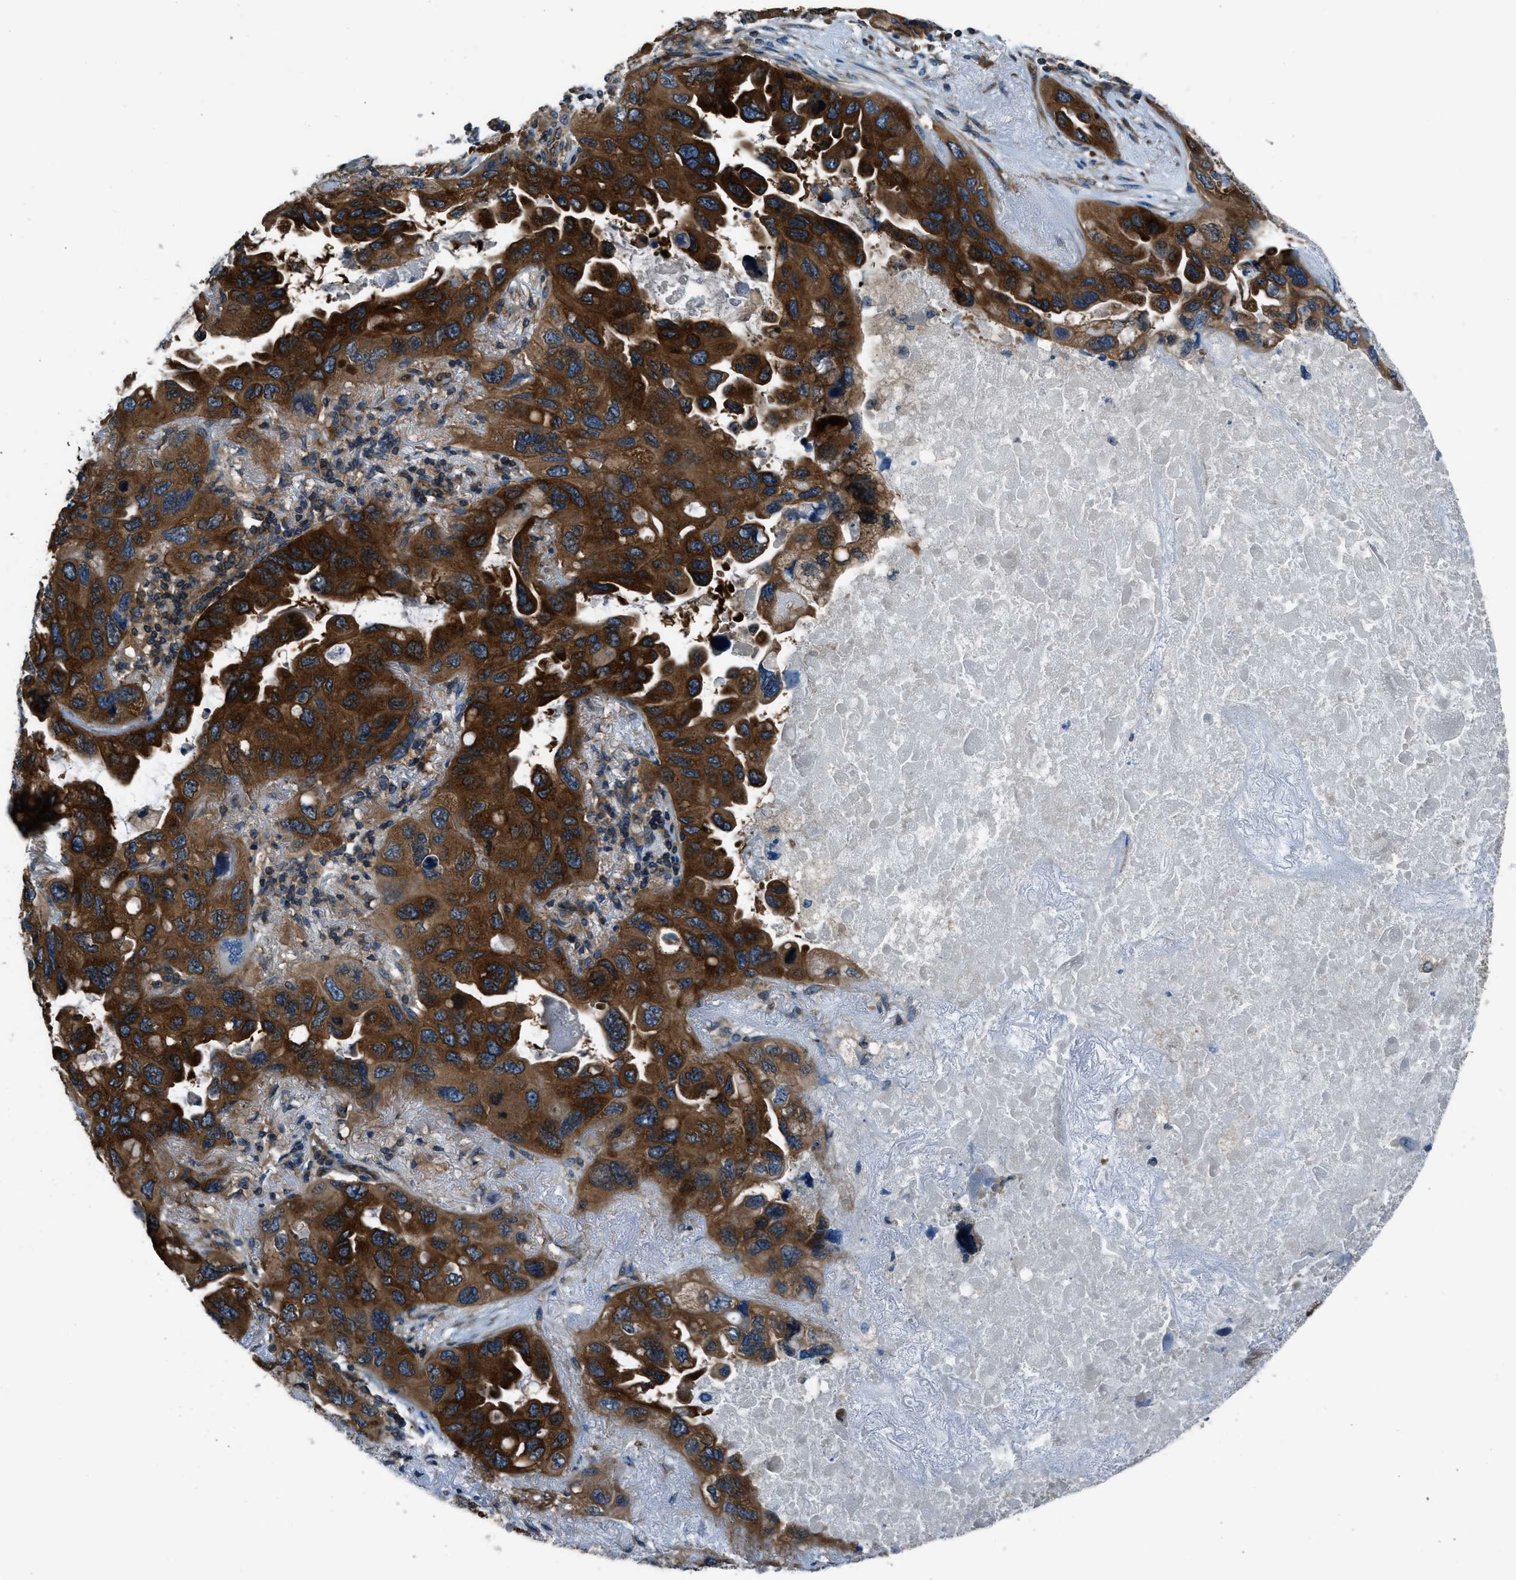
{"staining": {"intensity": "strong", "quantity": ">75%", "location": "cytoplasmic/membranous"}, "tissue": "lung cancer", "cell_type": "Tumor cells", "image_type": "cancer", "snomed": [{"axis": "morphology", "description": "Squamous cell carcinoma, NOS"}, {"axis": "topography", "description": "Lung"}], "caption": "Human lung cancer (squamous cell carcinoma) stained with a brown dye shows strong cytoplasmic/membranous positive staining in about >75% of tumor cells.", "gene": "ARFGAP2", "patient": {"sex": "female", "age": 73}}